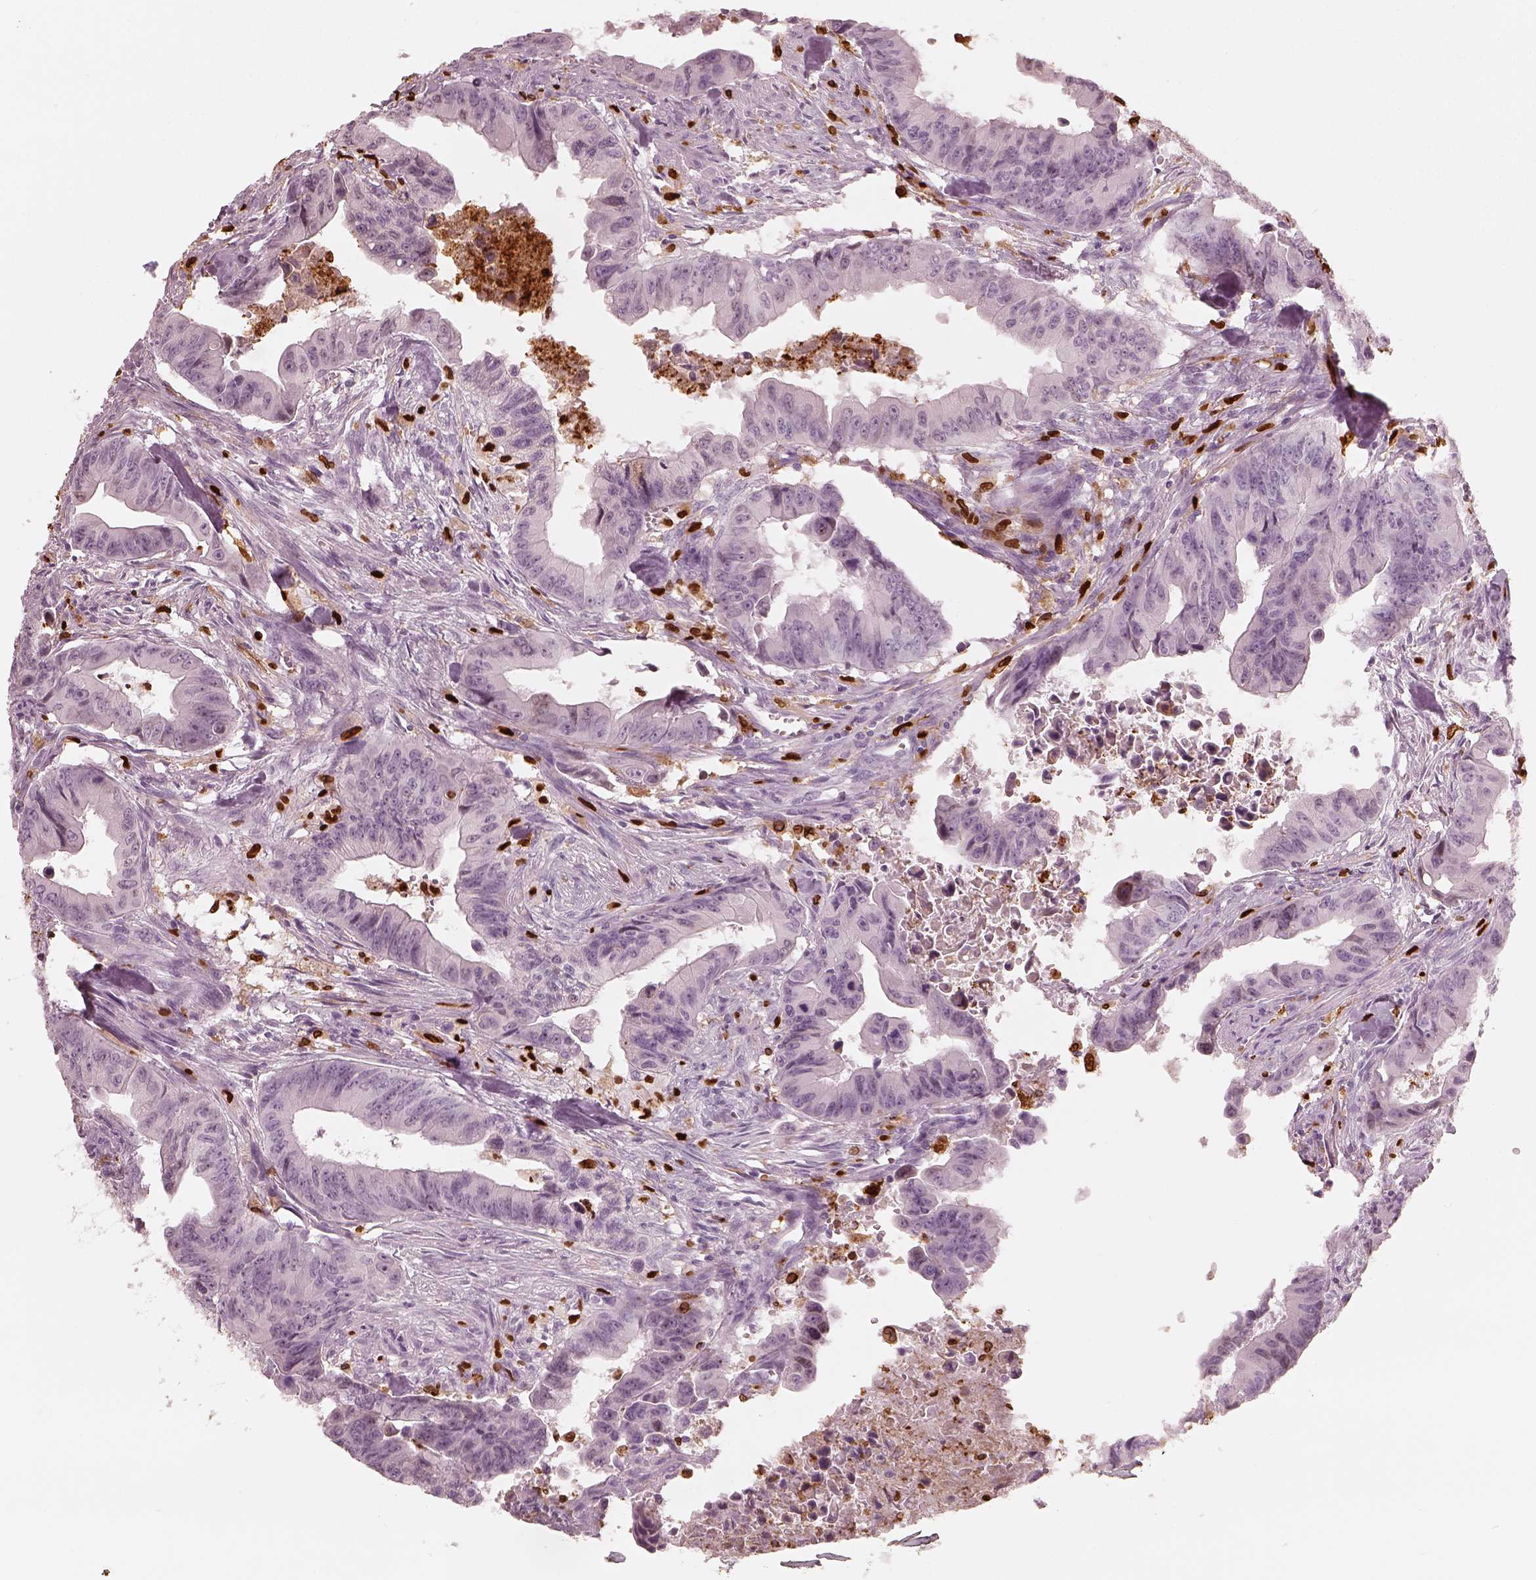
{"staining": {"intensity": "negative", "quantity": "none", "location": "none"}, "tissue": "colorectal cancer", "cell_type": "Tumor cells", "image_type": "cancer", "snomed": [{"axis": "morphology", "description": "Adenocarcinoma, NOS"}, {"axis": "topography", "description": "Colon"}], "caption": "Immunohistochemical staining of adenocarcinoma (colorectal) exhibits no significant staining in tumor cells.", "gene": "ALOX5", "patient": {"sex": "female", "age": 87}}